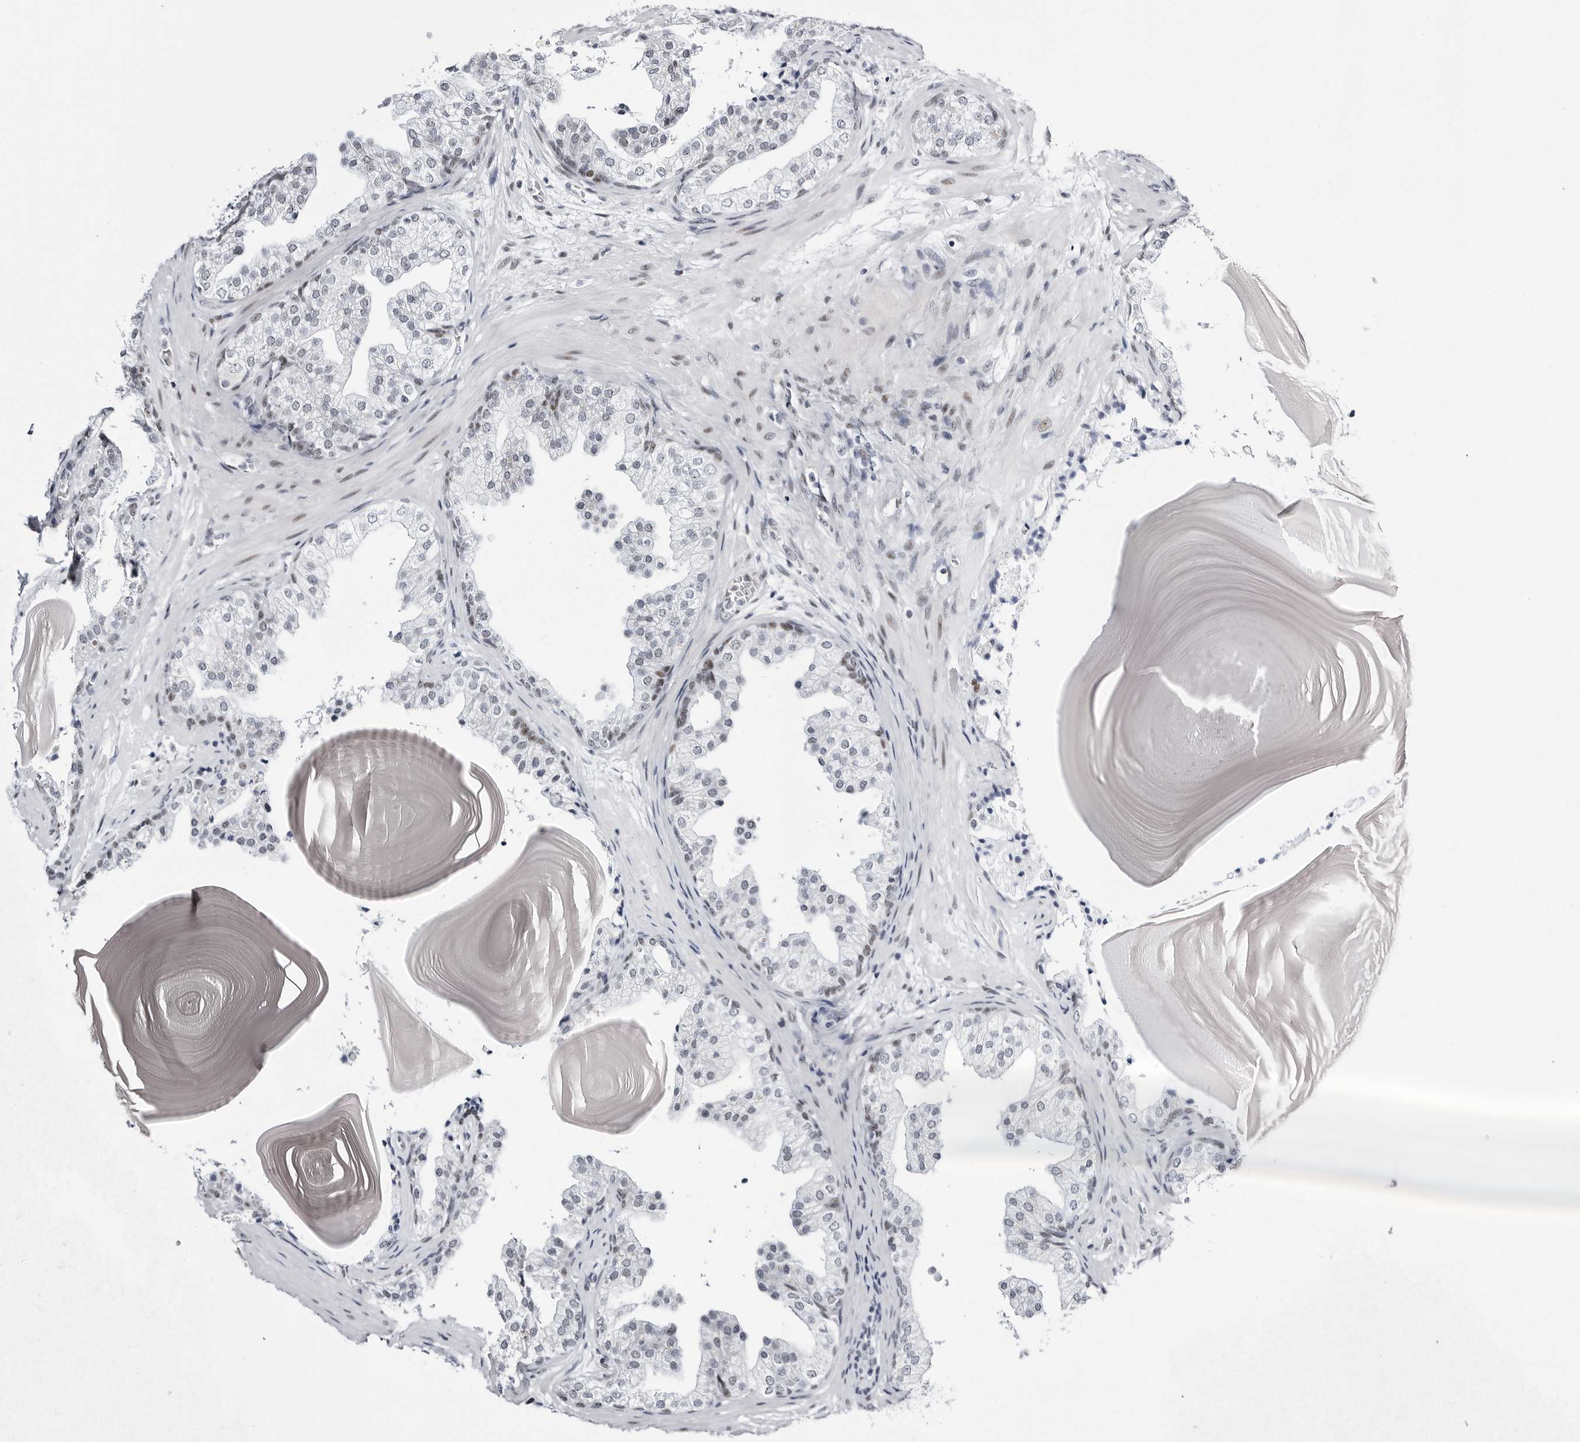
{"staining": {"intensity": "weak", "quantity": "25%-75%", "location": "nuclear"}, "tissue": "prostate", "cell_type": "Glandular cells", "image_type": "normal", "snomed": [{"axis": "morphology", "description": "Normal tissue, NOS"}, {"axis": "topography", "description": "Prostate"}], "caption": "Prostate stained with DAB (3,3'-diaminobenzidine) immunohistochemistry (IHC) shows low levels of weak nuclear positivity in approximately 25%-75% of glandular cells. (Stains: DAB (3,3'-diaminobenzidine) in brown, nuclei in blue, Microscopy: brightfield microscopy at high magnification).", "gene": "VEZF1", "patient": {"sex": "male", "age": 48}}